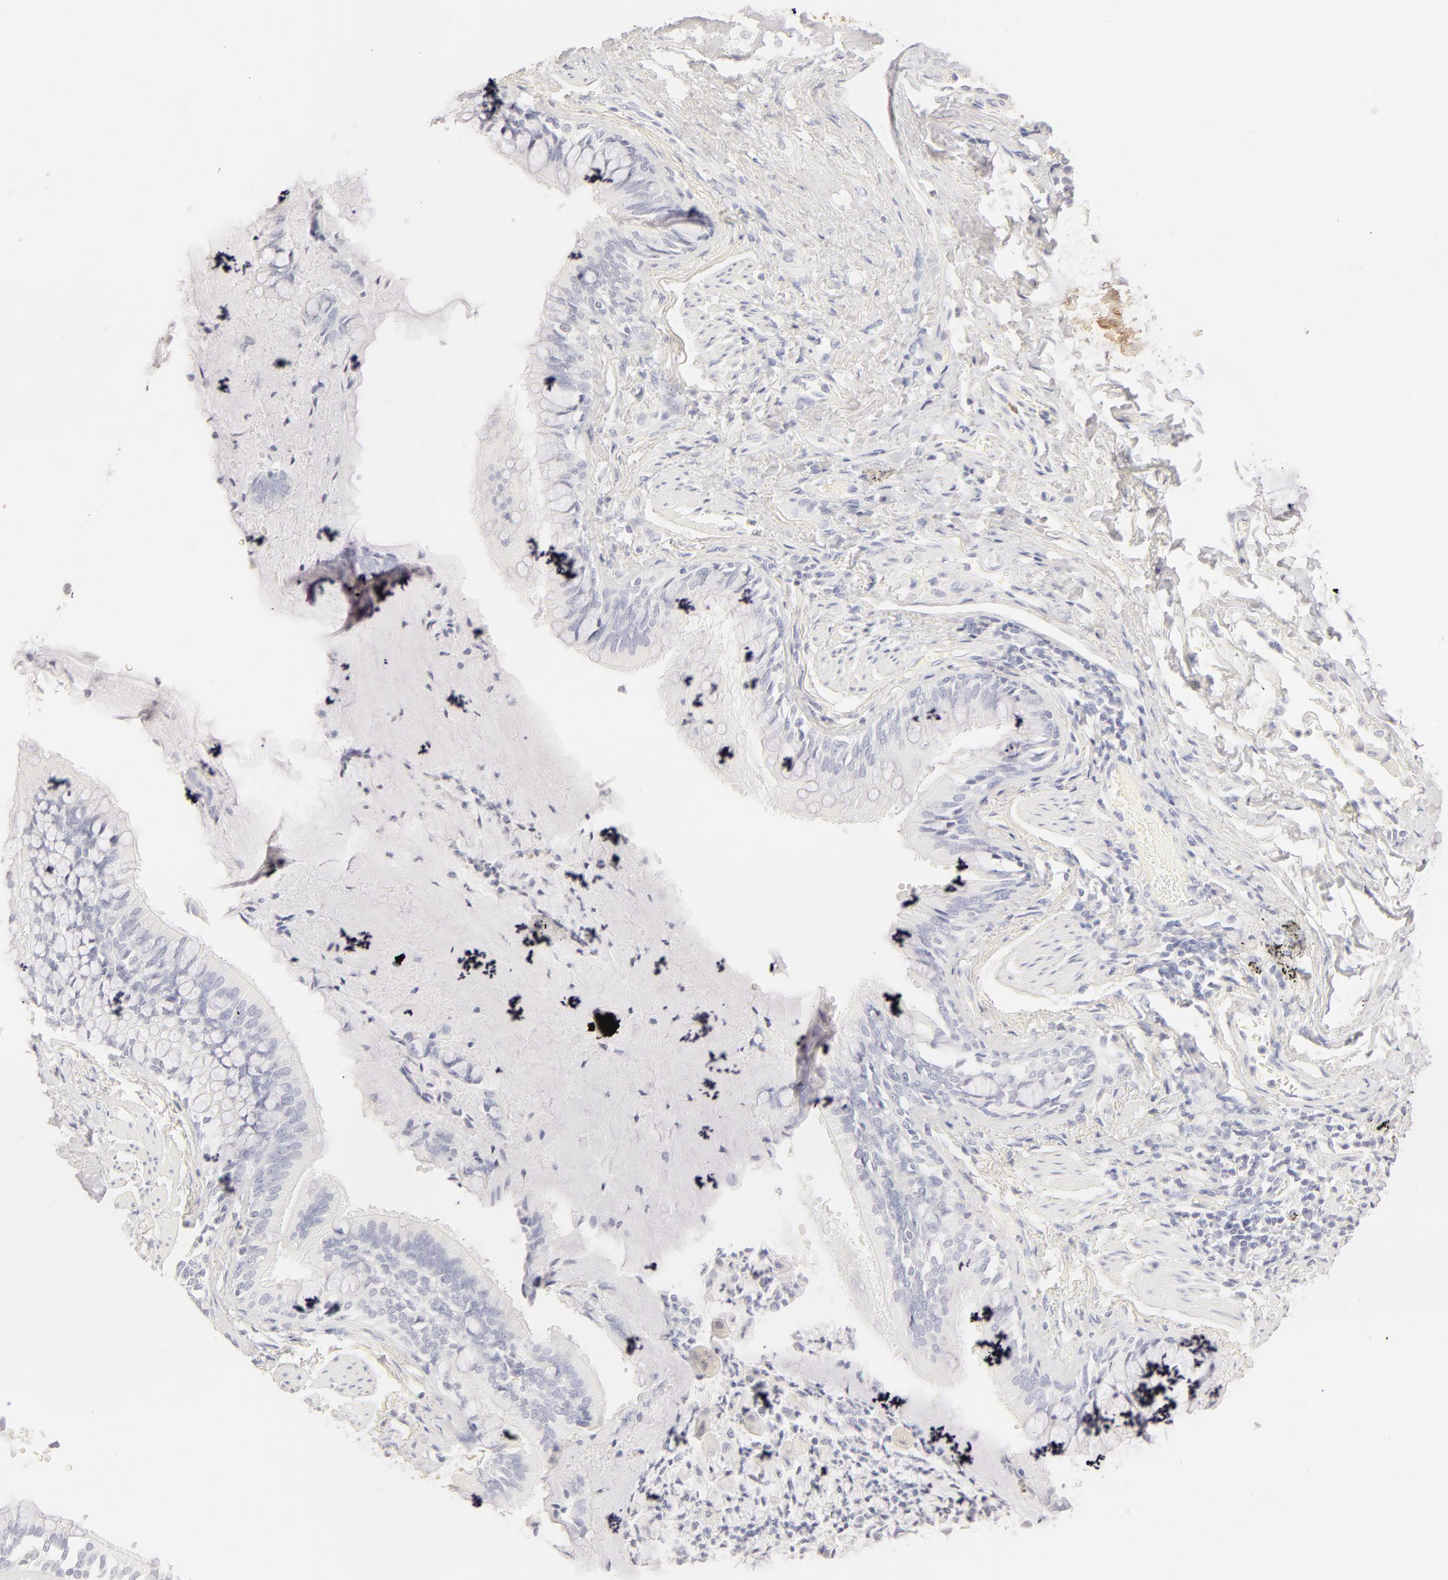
{"staining": {"intensity": "negative", "quantity": "none", "location": "none"}, "tissue": "bronchus", "cell_type": "Respiratory epithelial cells", "image_type": "normal", "snomed": [{"axis": "morphology", "description": "Normal tissue, NOS"}, {"axis": "topography", "description": "Lung"}], "caption": "High power microscopy image of an IHC histopathology image of unremarkable bronchus, revealing no significant staining in respiratory epithelial cells.", "gene": "LGALS7B", "patient": {"sex": "male", "age": 54}}